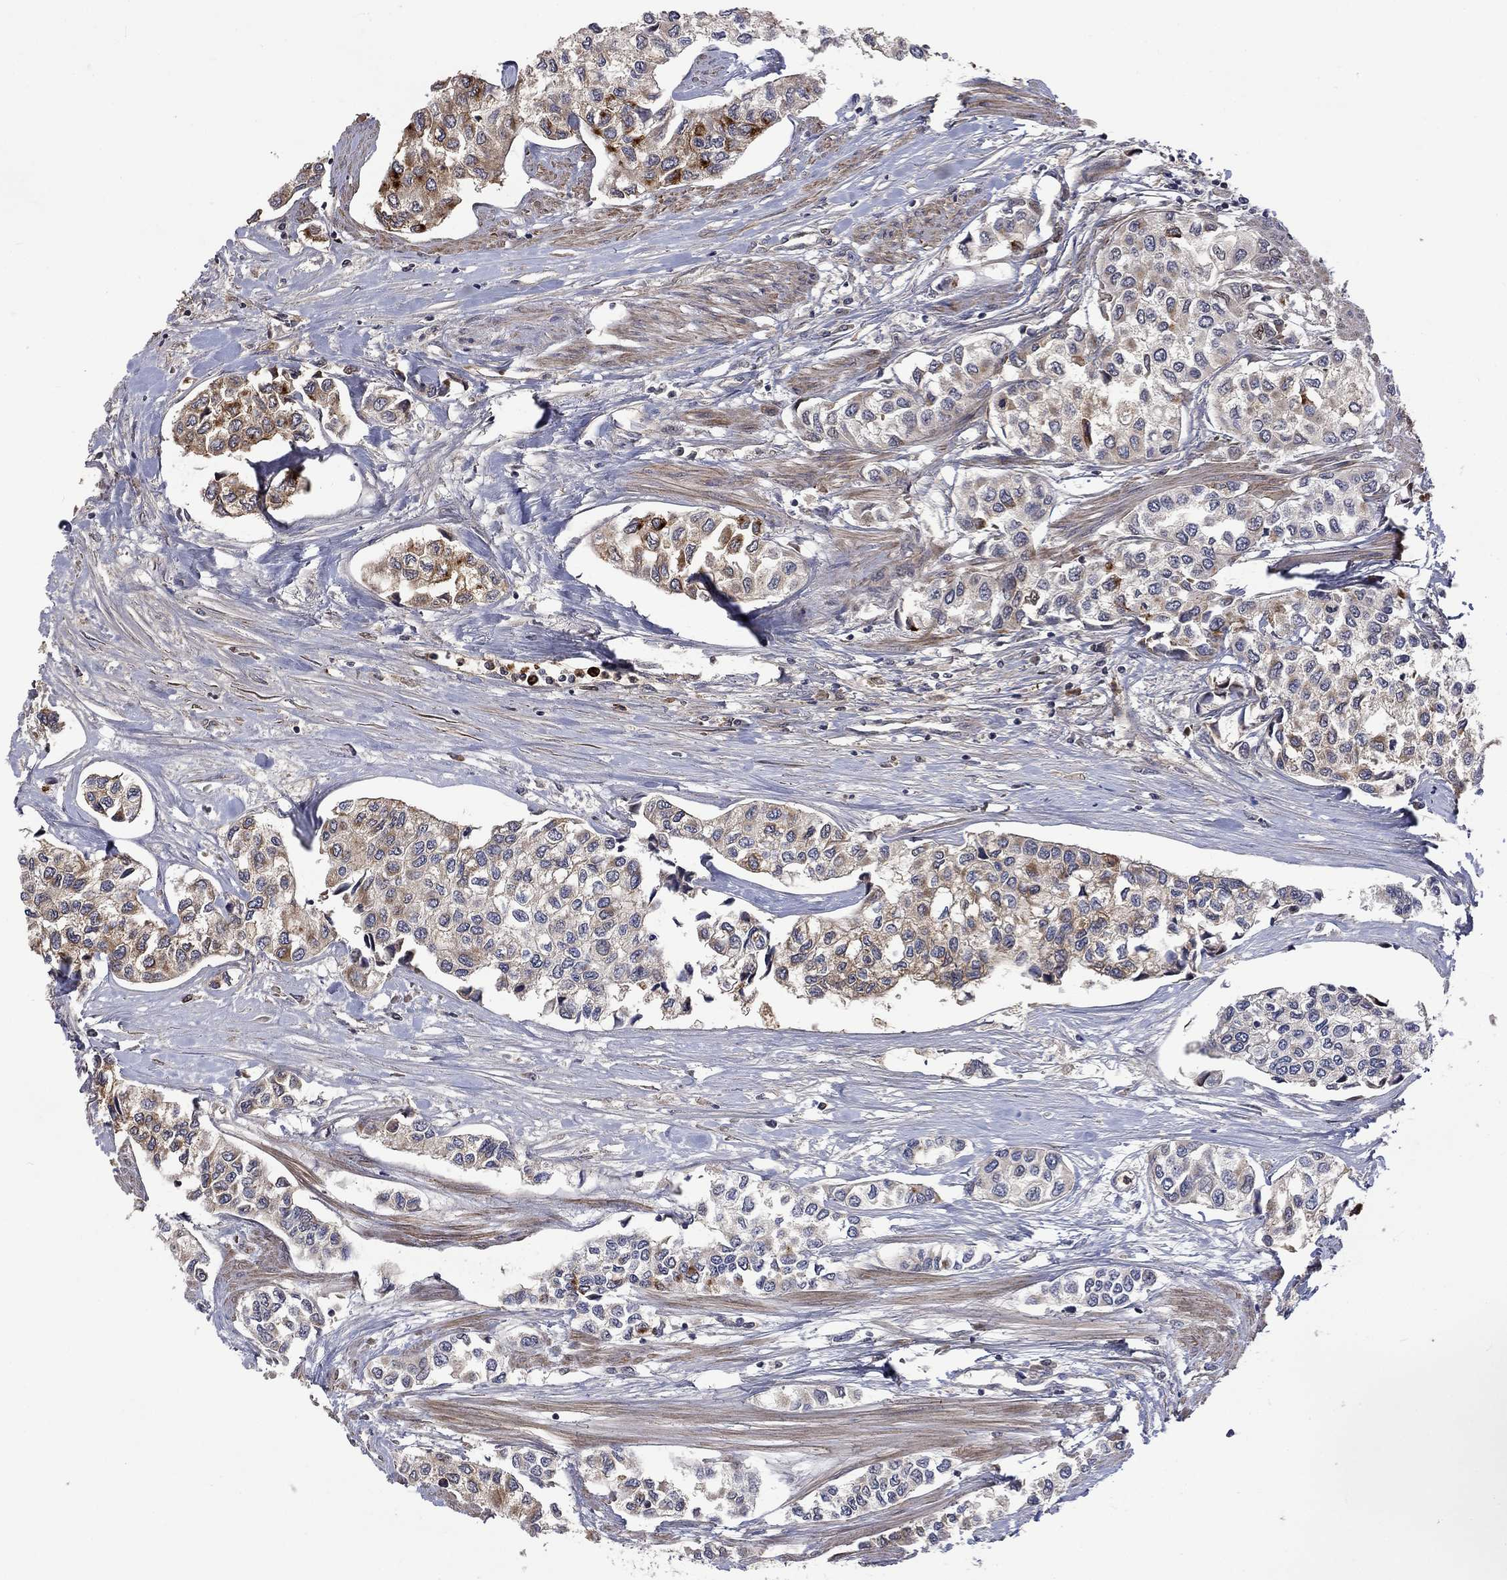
{"staining": {"intensity": "moderate", "quantity": "<25%", "location": "cytoplasmic/membranous"}, "tissue": "urothelial cancer", "cell_type": "Tumor cells", "image_type": "cancer", "snomed": [{"axis": "morphology", "description": "Urothelial carcinoma, High grade"}, {"axis": "topography", "description": "Urinary bladder"}], "caption": "IHC photomicrograph of neoplastic tissue: human urothelial carcinoma (high-grade) stained using IHC reveals low levels of moderate protein expression localized specifically in the cytoplasmic/membranous of tumor cells, appearing as a cytoplasmic/membranous brown color.", "gene": "VCAN", "patient": {"sex": "male", "age": 73}}